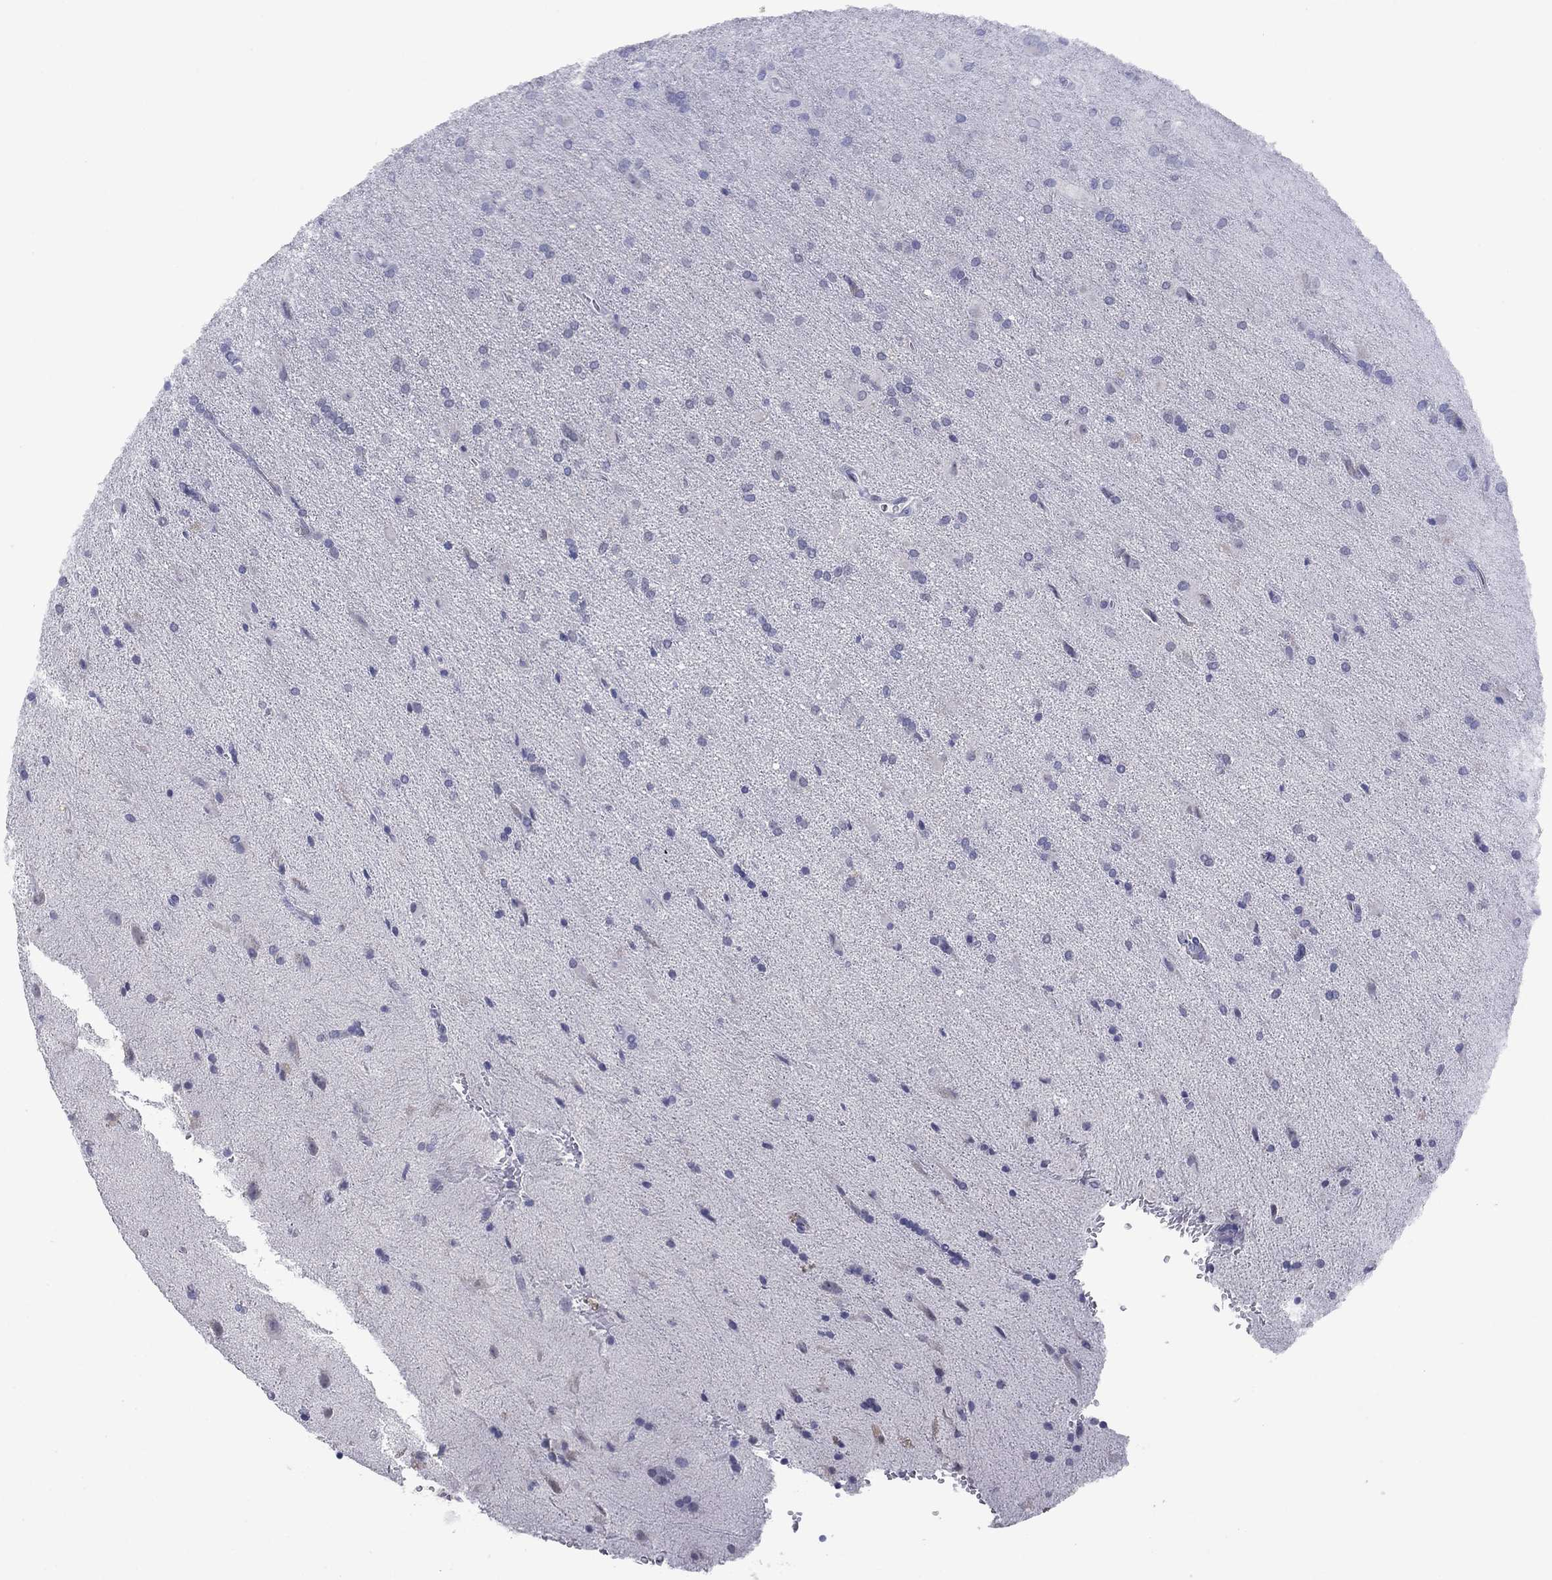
{"staining": {"intensity": "negative", "quantity": "none", "location": "none"}, "tissue": "glioma", "cell_type": "Tumor cells", "image_type": "cancer", "snomed": [{"axis": "morphology", "description": "Glioma, malignant, Low grade"}, {"axis": "topography", "description": "Brain"}], "caption": "DAB (3,3'-diaminobenzidine) immunohistochemical staining of malignant low-grade glioma exhibits no significant staining in tumor cells.", "gene": "HAO1", "patient": {"sex": "male", "age": 58}}